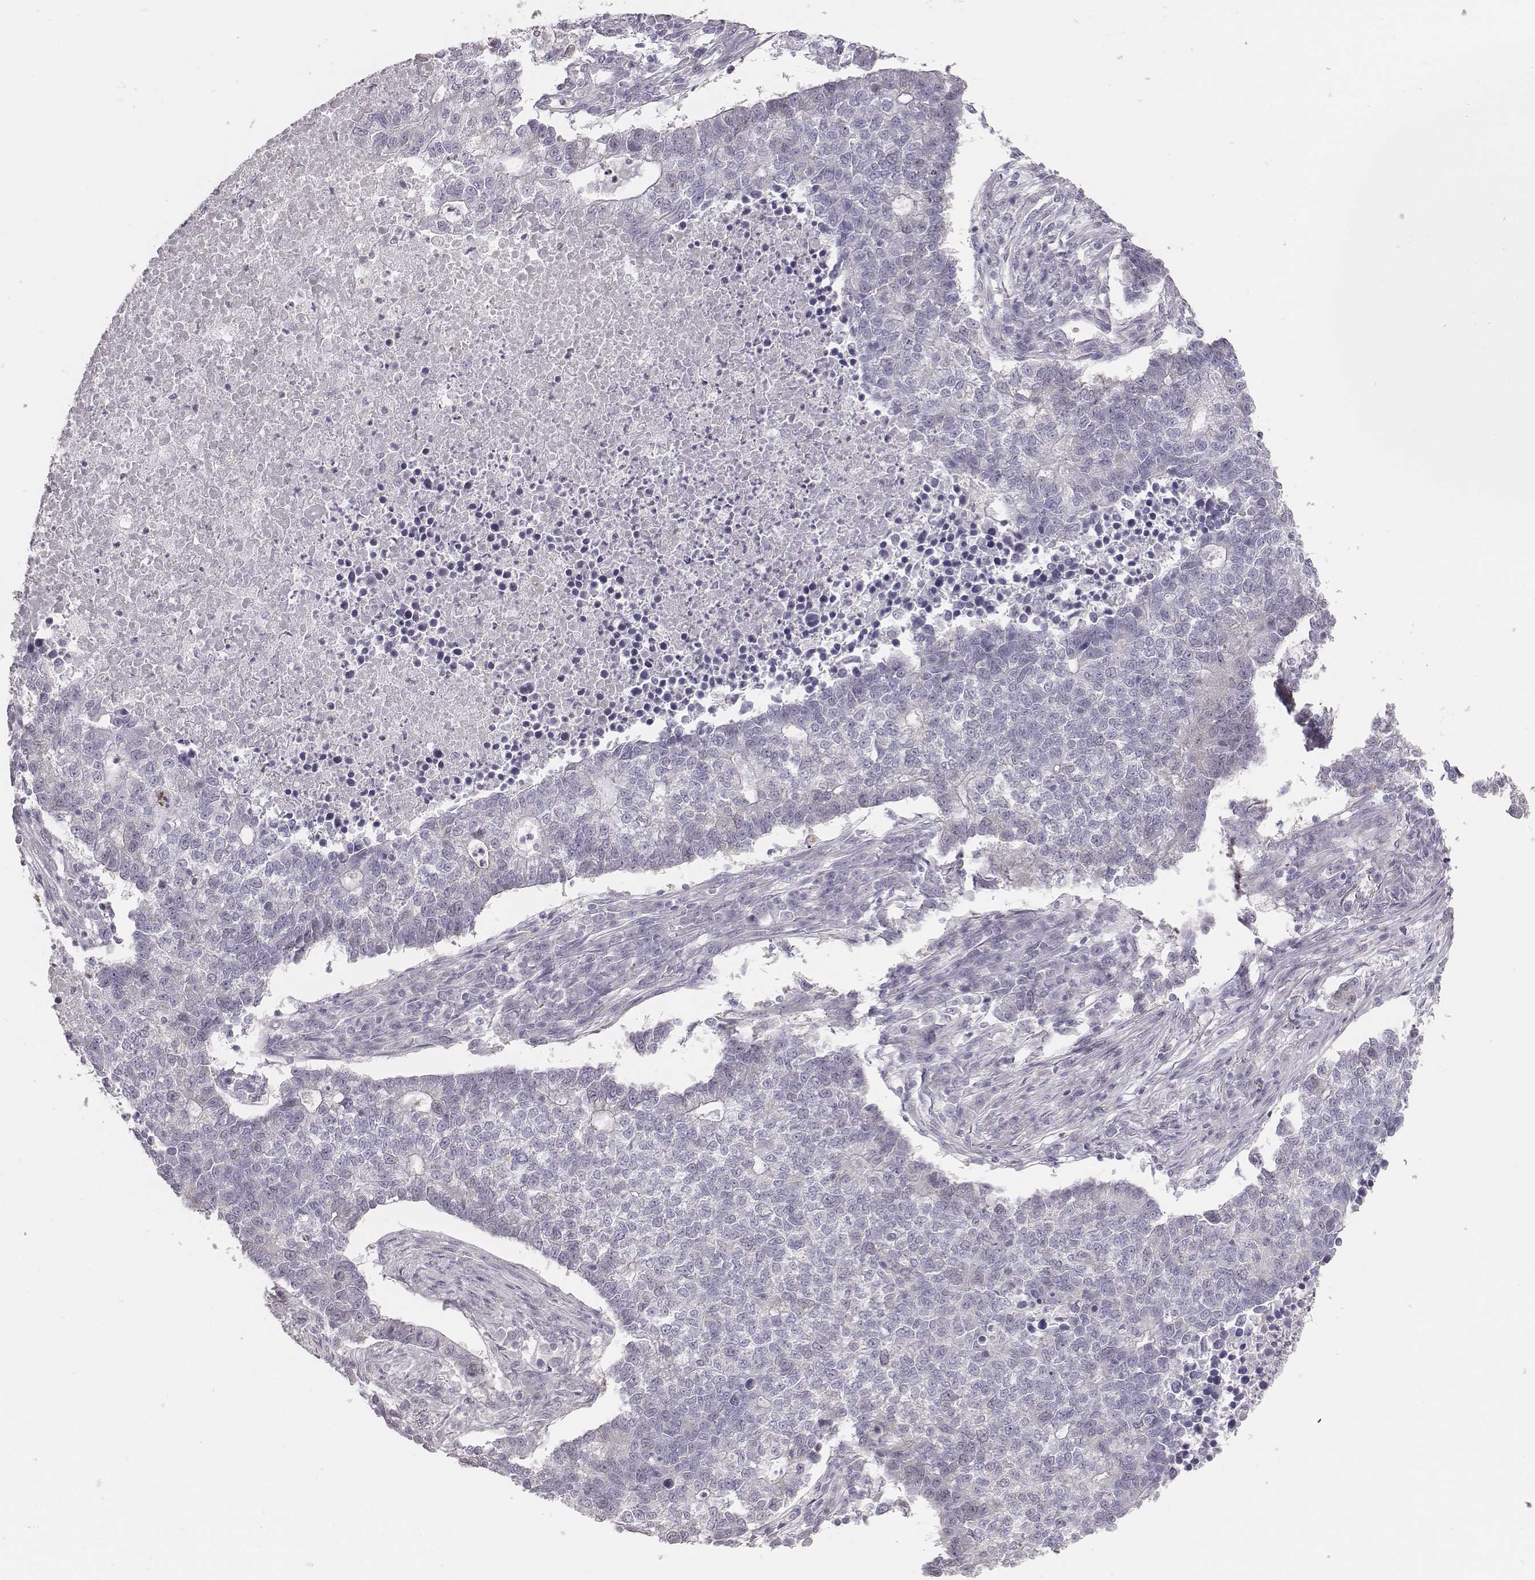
{"staining": {"intensity": "negative", "quantity": "none", "location": "none"}, "tissue": "lung cancer", "cell_type": "Tumor cells", "image_type": "cancer", "snomed": [{"axis": "morphology", "description": "Adenocarcinoma, NOS"}, {"axis": "topography", "description": "Lung"}], "caption": "IHC photomicrograph of human adenocarcinoma (lung) stained for a protein (brown), which exhibits no staining in tumor cells.", "gene": "PBK", "patient": {"sex": "male", "age": 57}}